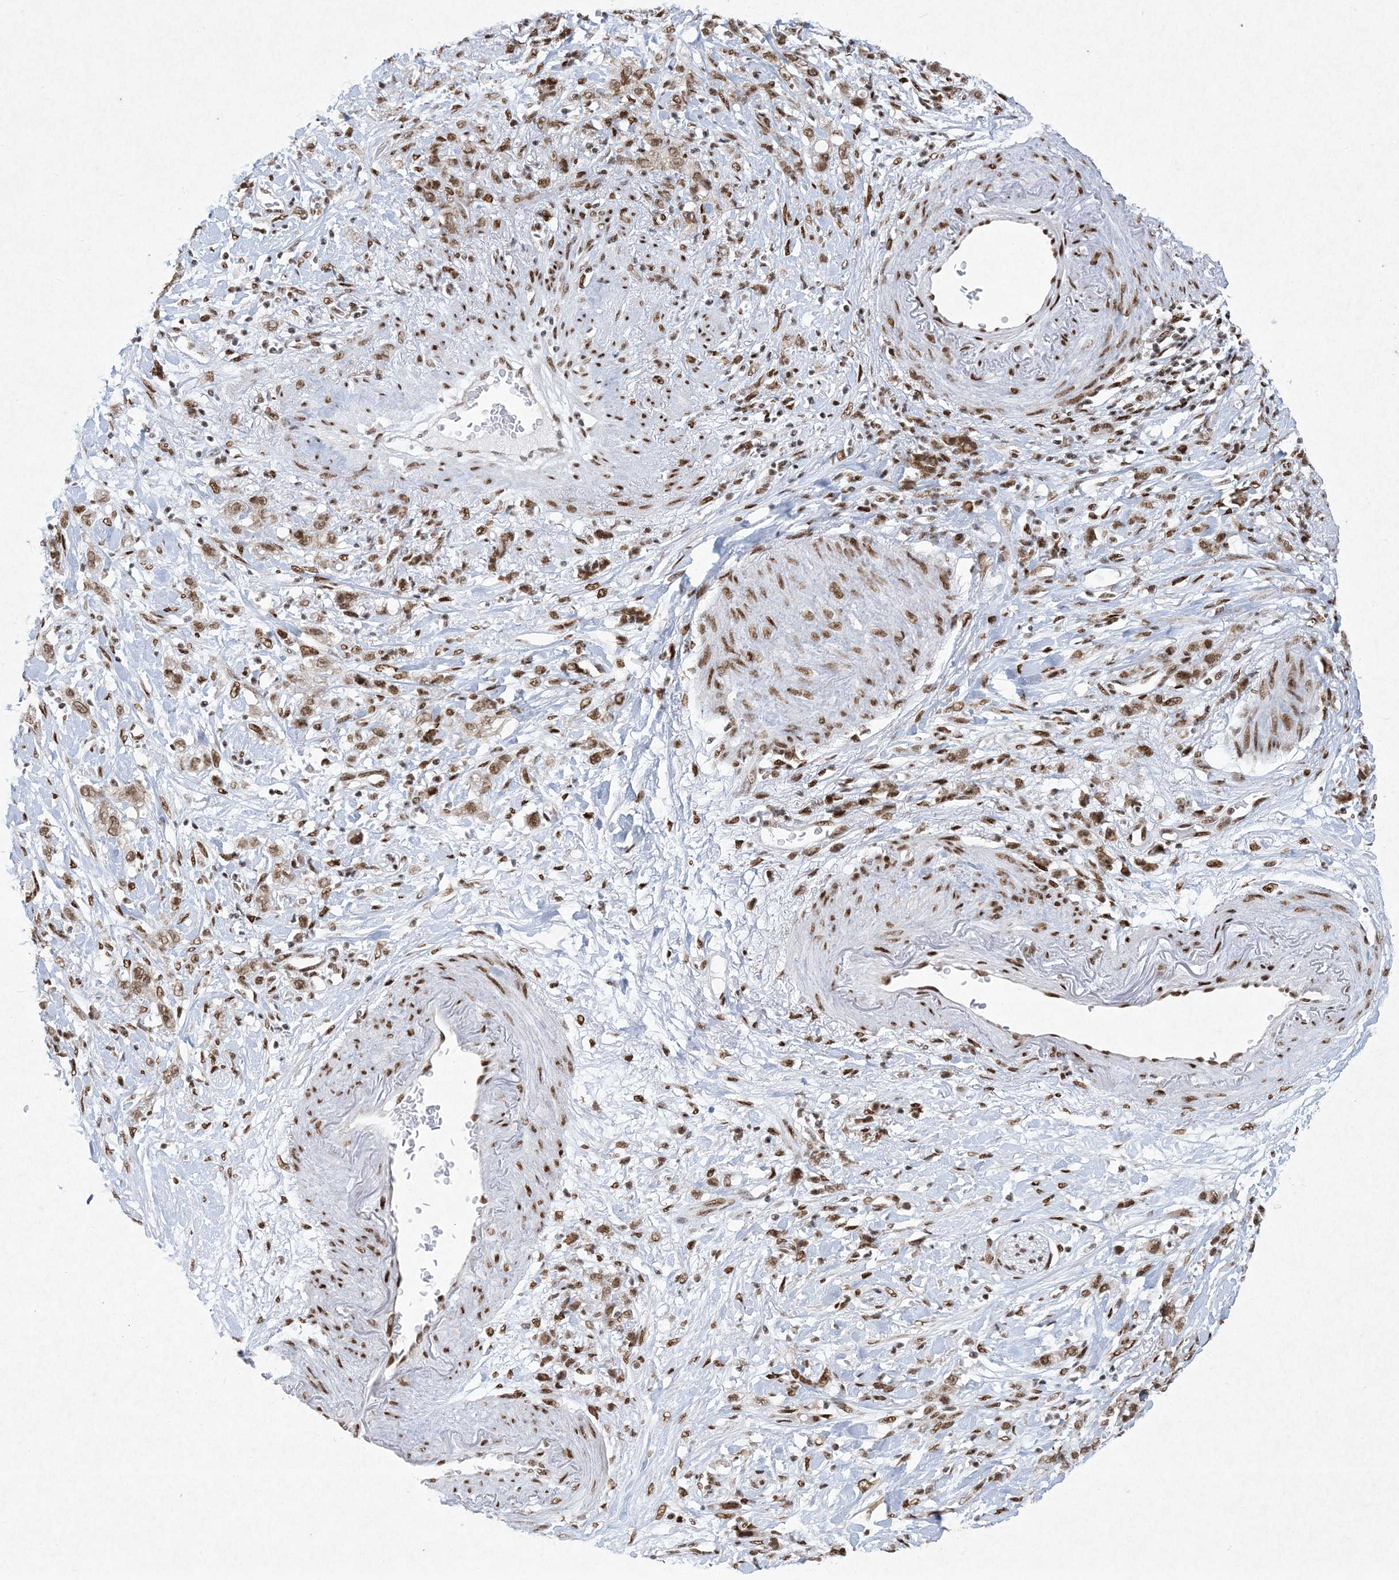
{"staining": {"intensity": "moderate", "quantity": ">75%", "location": "nuclear"}, "tissue": "stomach cancer", "cell_type": "Tumor cells", "image_type": "cancer", "snomed": [{"axis": "morphology", "description": "Adenocarcinoma, NOS"}, {"axis": "topography", "description": "Stomach, lower"}], "caption": "Brown immunohistochemical staining in human stomach cancer shows moderate nuclear expression in approximately >75% of tumor cells.", "gene": "PKNOX2", "patient": {"sex": "male", "age": 88}}